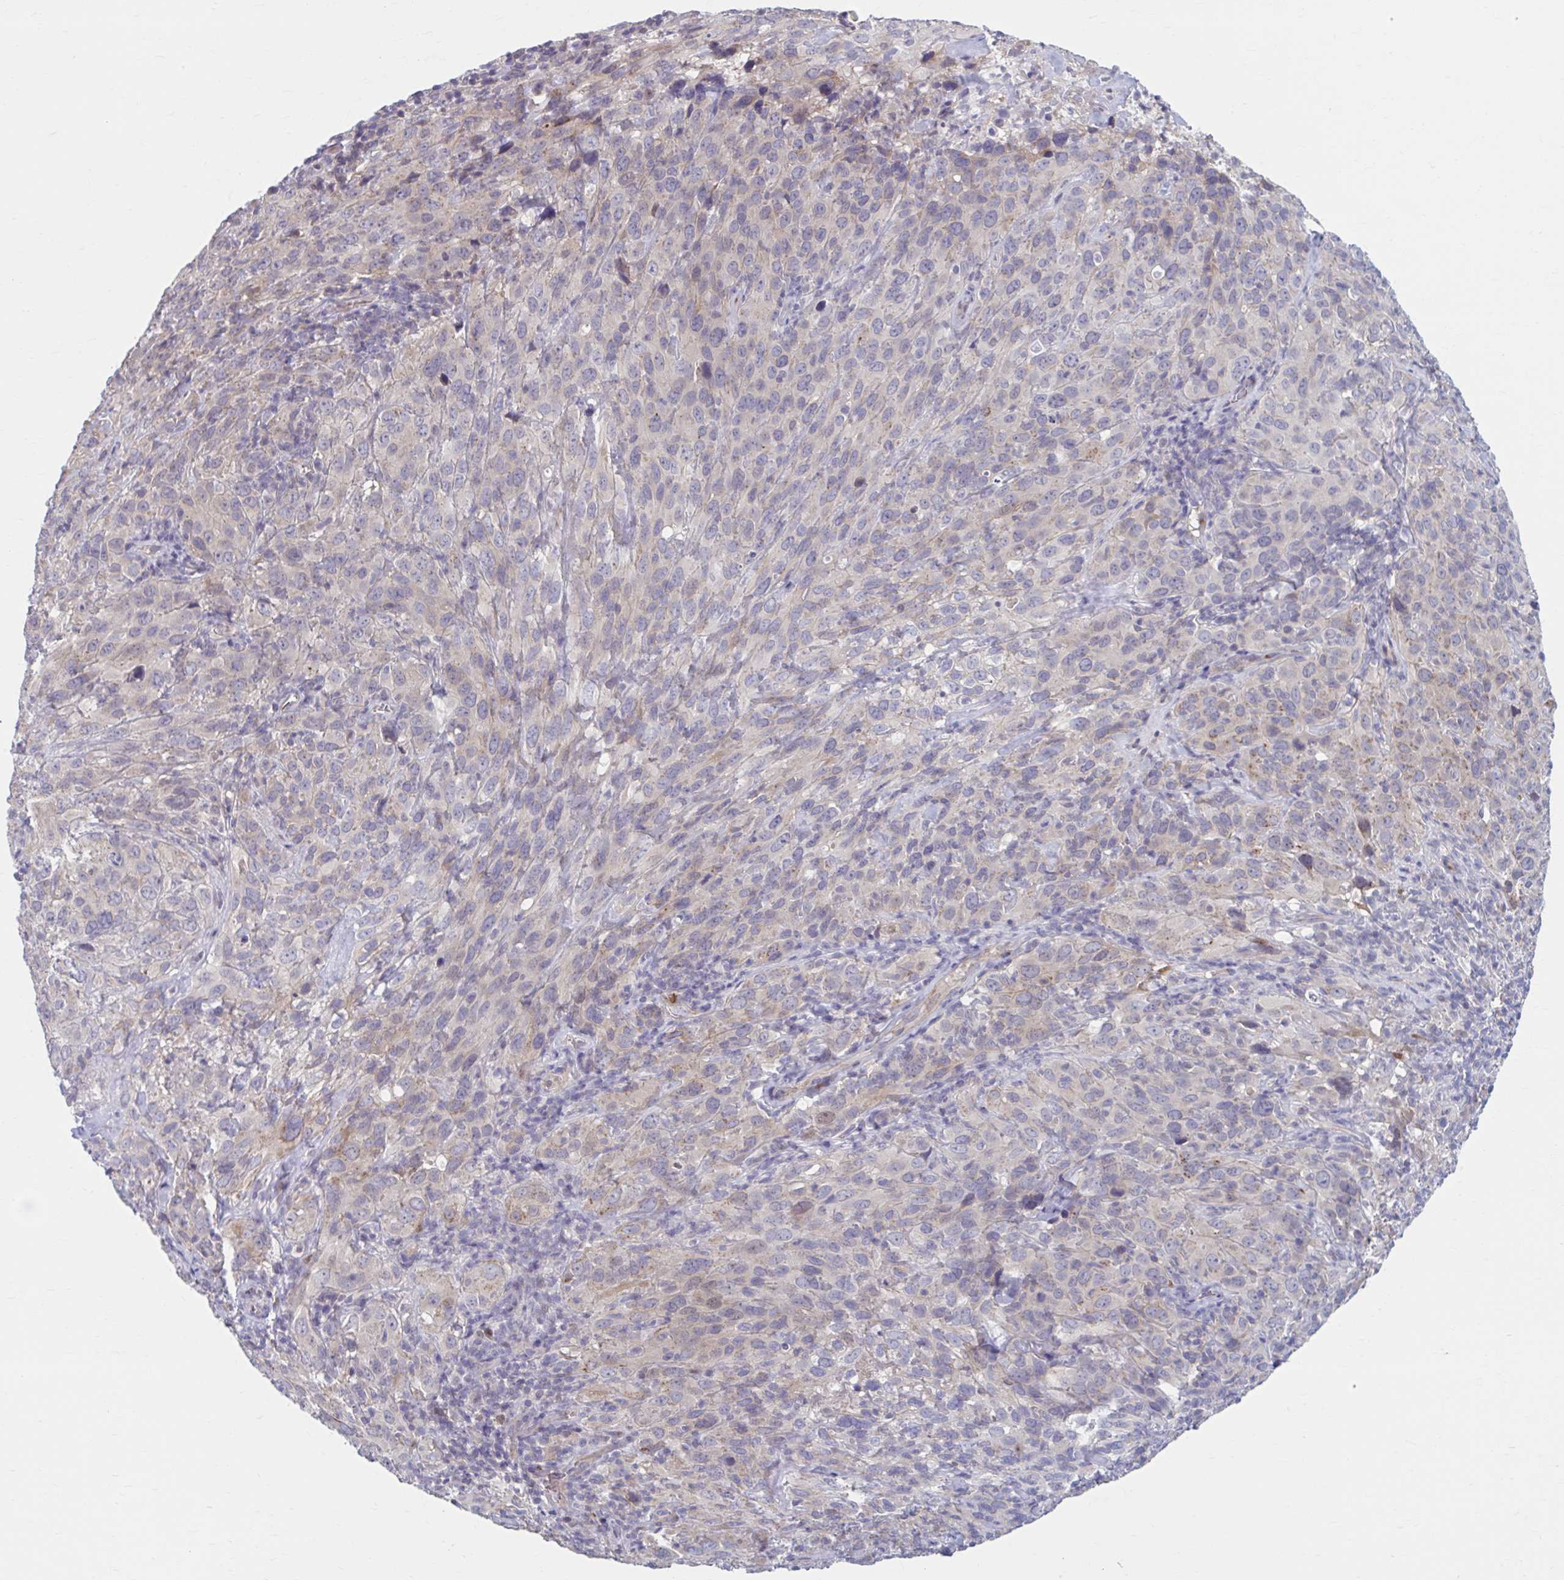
{"staining": {"intensity": "weak", "quantity": "<25%", "location": "cytoplasmic/membranous,nuclear"}, "tissue": "cervical cancer", "cell_type": "Tumor cells", "image_type": "cancer", "snomed": [{"axis": "morphology", "description": "Squamous cell carcinoma, NOS"}, {"axis": "topography", "description": "Cervix"}], "caption": "Tumor cells show no significant protein positivity in cervical cancer. The staining was performed using DAB (3,3'-diaminobenzidine) to visualize the protein expression in brown, while the nuclei were stained in blue with hematoxylin (Magnification: 20x).", "gene": "CHST3", "patient": {"sex": "female", "age": 51}}